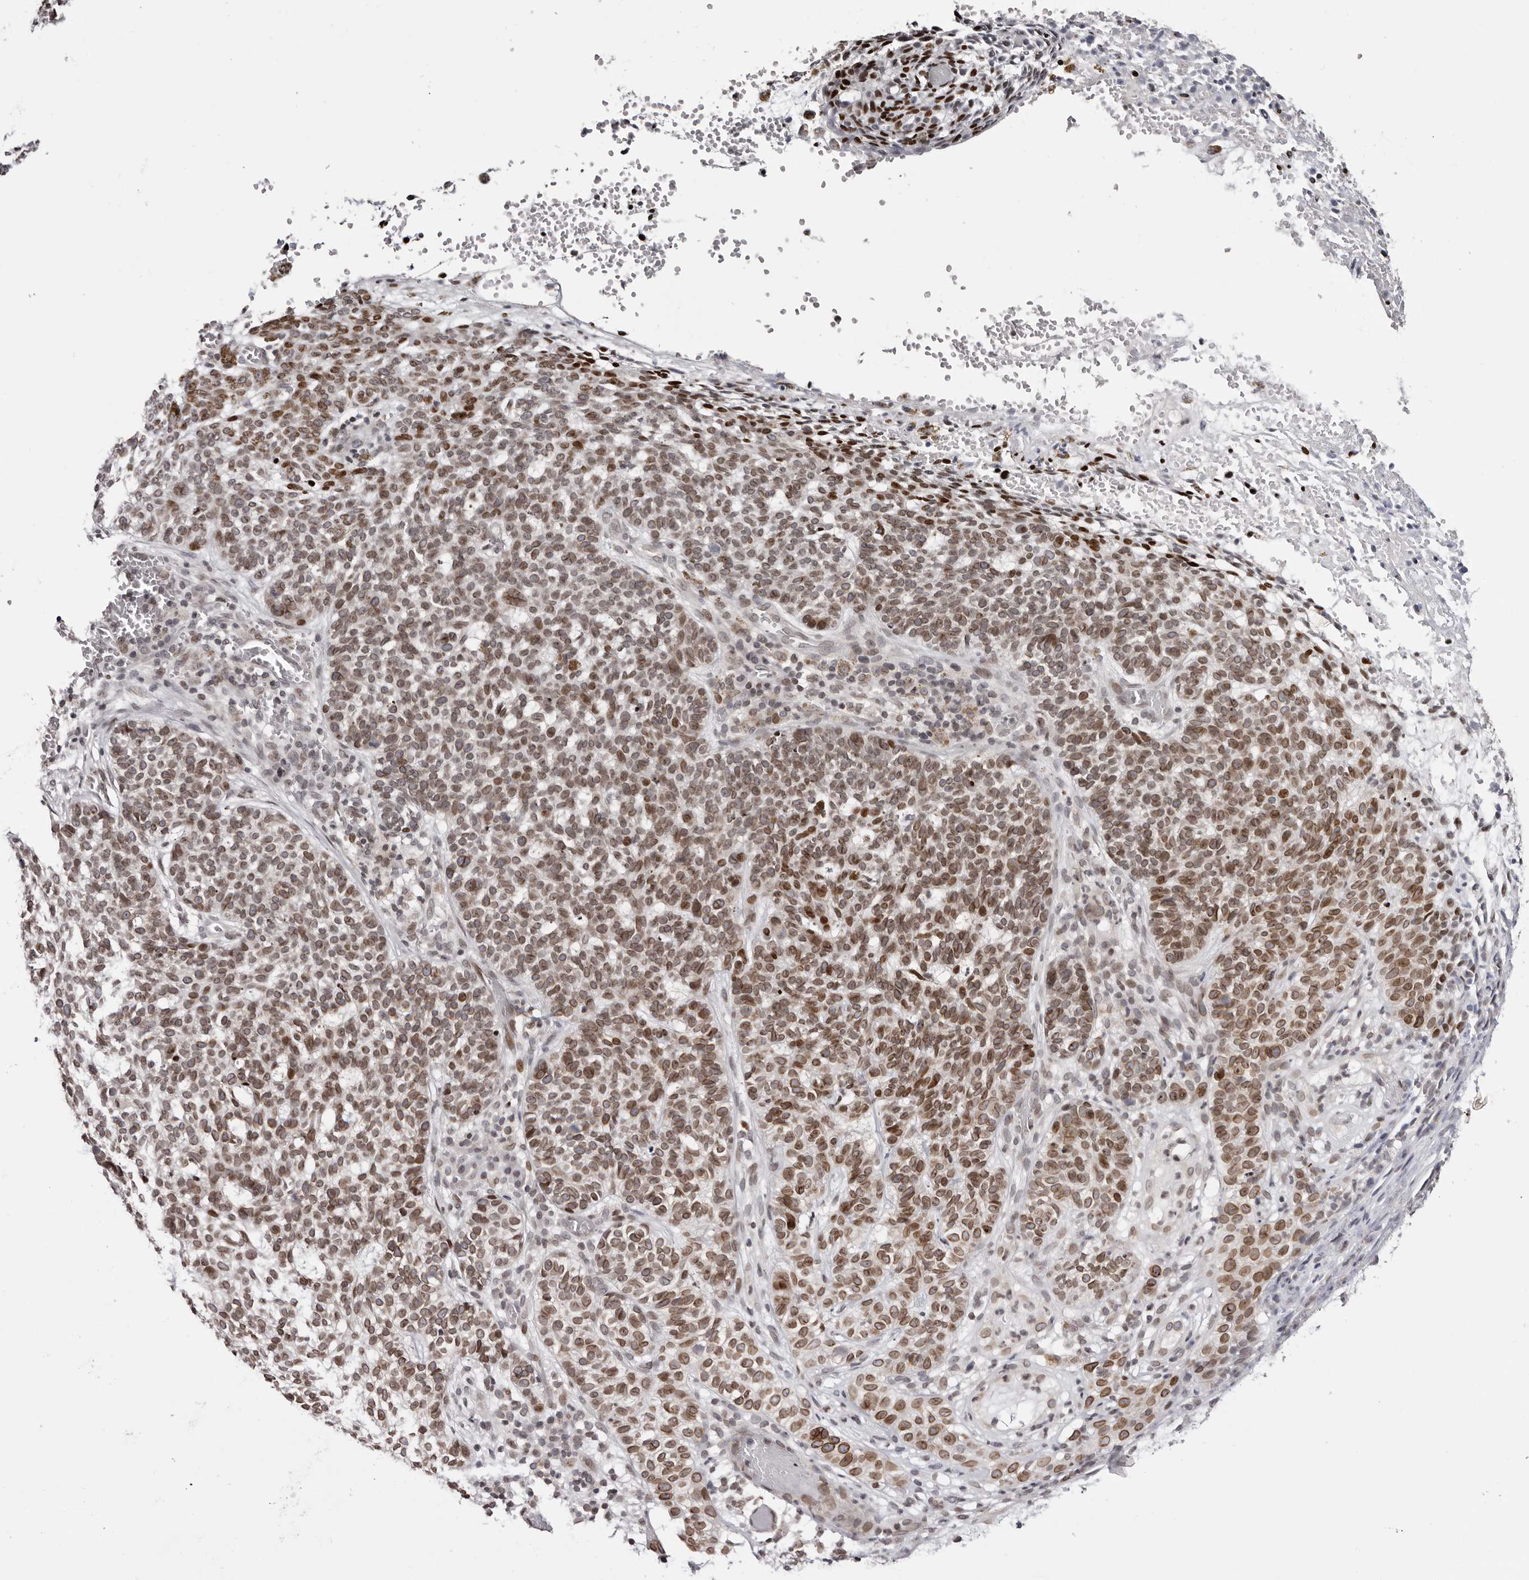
{"staining": {"intensity": "moderate", "quantity": ">75%", "location": "cytoplasmic/membranous,nuclear"}, "tissue": "skin cancer", "cell_type": "Tumor cells", "image_type": "cancer", "snomed": [{"axis": "morphology", "description": "Basal cell carcinoma"}, {"axis": "topography", "description": "Skin"}], "caption": "Brown immunohistochemical staining in human skin cancer (basal cell carcinoma) shows moderate cytoplasmic/membranous and nuclear staining in approximately >75% of tumor cells. The protein is shown in brown color, while the nuclei are stained blue.", "gene": "NUP153", "patient": {"sex": "male", "age": 85}}